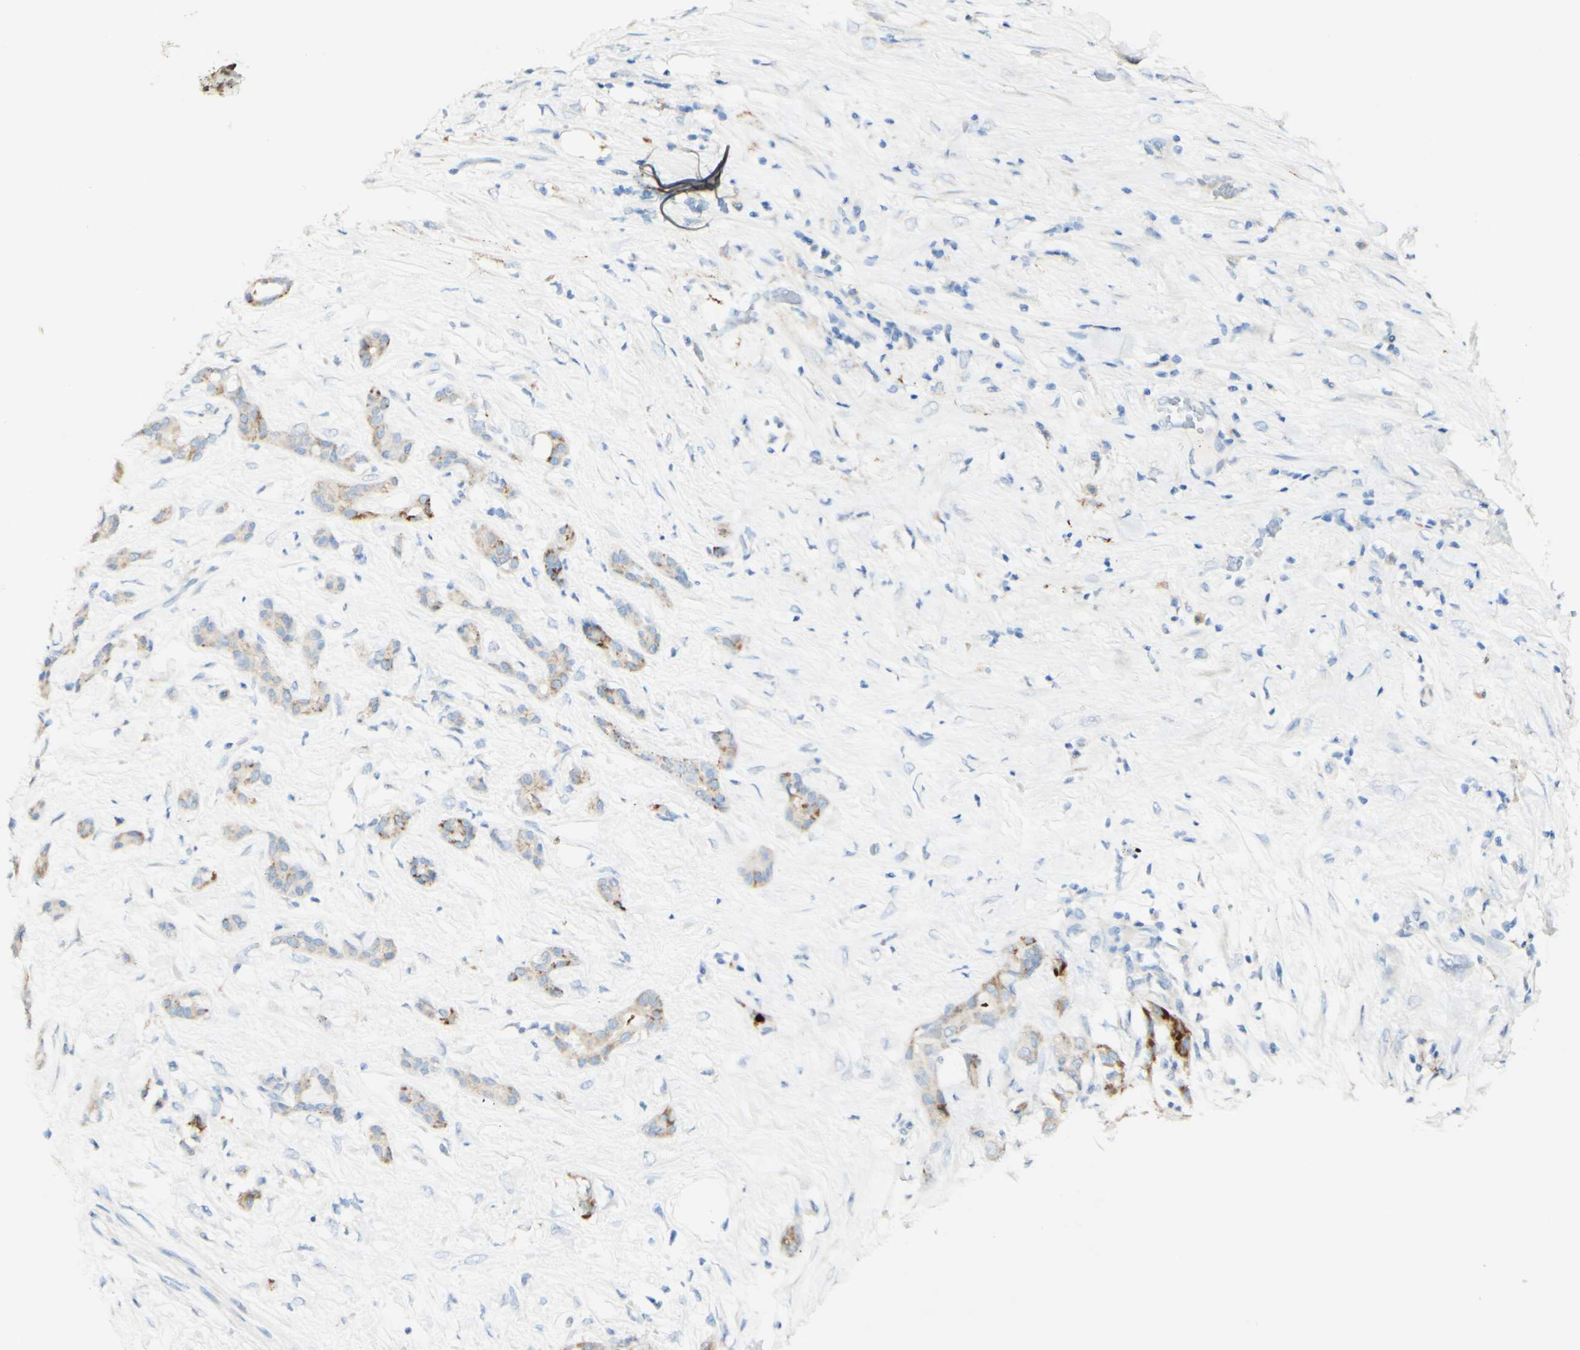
{"staining": {"intensity": "strong", "quantity": "<25%", "location": "cytoplasmic/membranous"}, "tissue": "pancreatic cancer", "cell_type": "Tumor cells", "image_type": "cancer", "snomed": [{"axis": "morphology", "description": "Adenocarcinoma, NOS"}, {"axis": "topography", "description": "Pancreas"}], "caption": "Immunohistochemistry of human adenocarcinoma (pancreatic) shows medium levels of strong cytoplasmic/membranous positivity in approximately <25% of tumor cells.", "gene": "FGF4", "patient": {"sex": "male", "age": 41}}